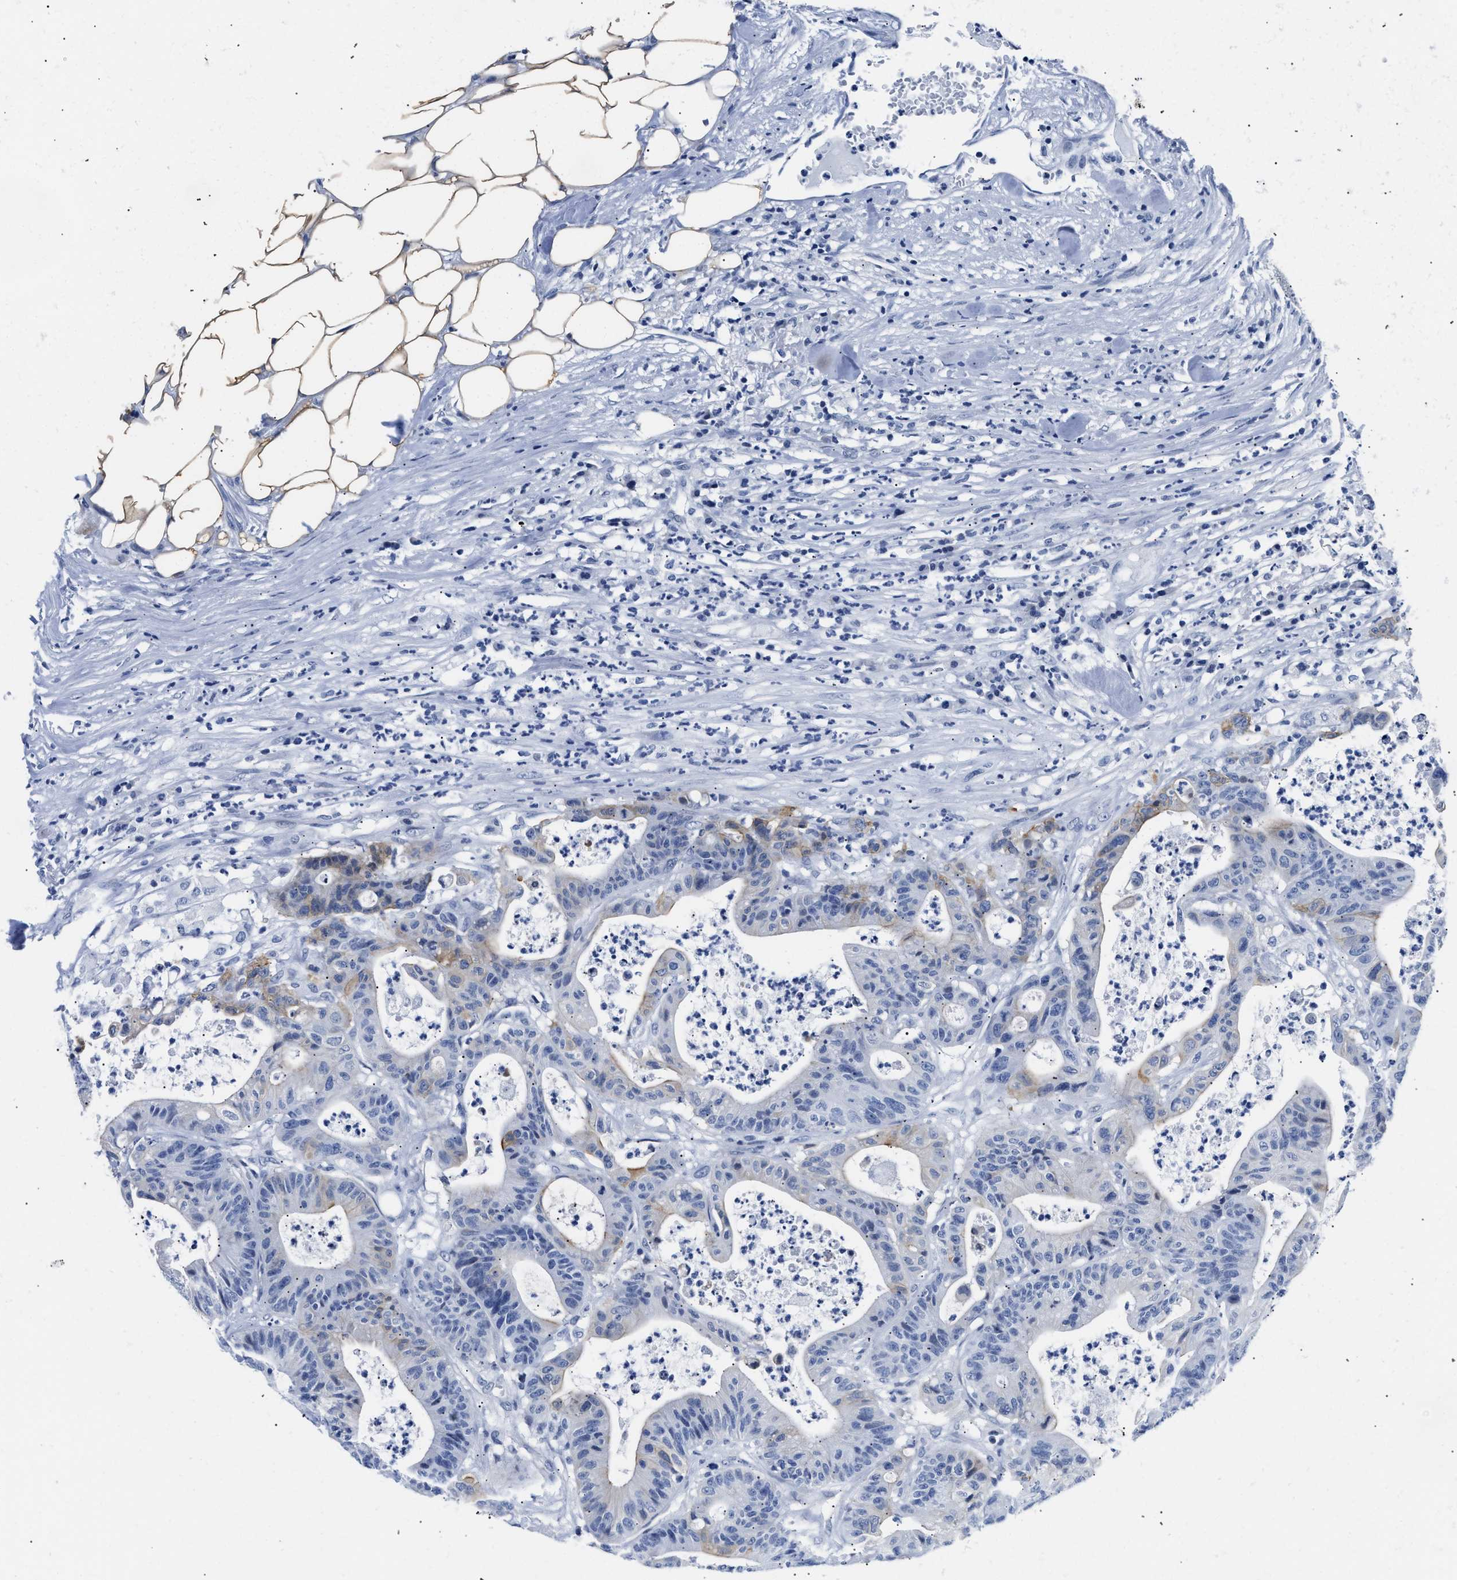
{"staining": {"intensity": "moderate", "quantity": "<25%", "location": "cytoplasmic/membranous"}, "tissue": "colorectal cancer", "cell_type": "Tumor cells", "image_type": "cancer", "snomed": [{"axis": "morphology", "description": "Adenocarcinoma, NOS"}, {"axis": "topography", "description": "Colon"}], "caption": "Protein staining of colorectal adenocarcinoma tissue displays moderate cytoplasmic/membranous expression in about <25% of tumor cells. The staining is performed using DAB (3,3'-diaminobenzidine) brown chromogen to label protein expression. The nuclei are counter-stained blue using hematoxylin.", "gene": "TRIM29", "patient": {"sex": "female", "age": 84}}